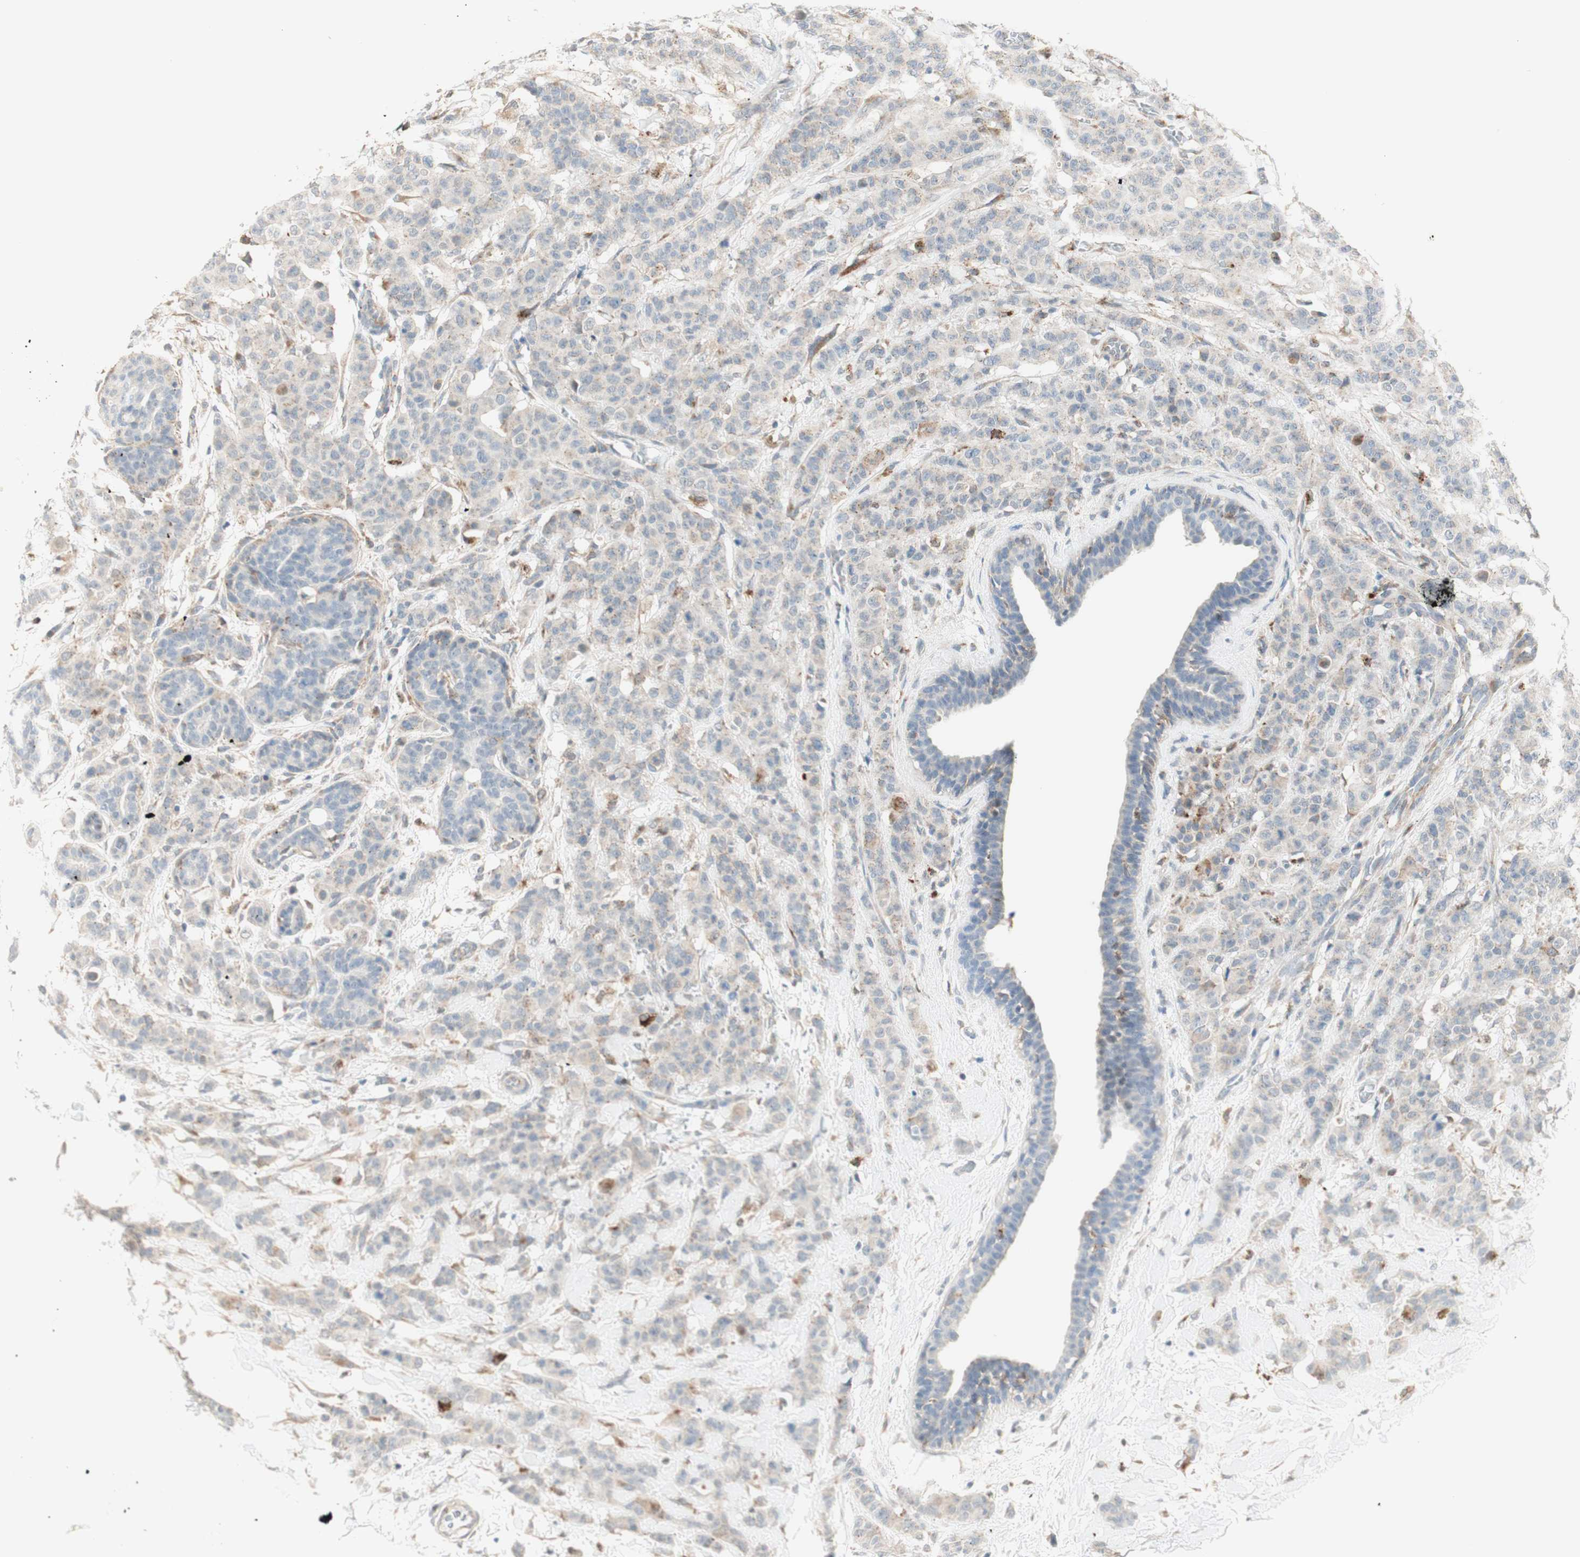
{"staining": {"intensity": "weak", "quantity": "<25%", "location": "cytoplasmic/membranous"}, "tissue": "breast cancer", "cell_type": "Tumor cells", "image_type": "cancer", "snomed": [{"axis": "morphology", "description": "Normal tissue, NOS"}, {"axis": "morphology", "description": "Duct carcinoma"}, {"axis": "topography", "description": "Breast"}], "caption": "Protein analysis of breast cancer (intraductal carcinoma) displays no significant positivity in tumor cells. (Stains: DAB IHC with hematoxylin counter stain, Microscopy: brightfield microscopy at high magnification).", "gene": "GAPT", "patient": {"sex": "female", "age": 40}}